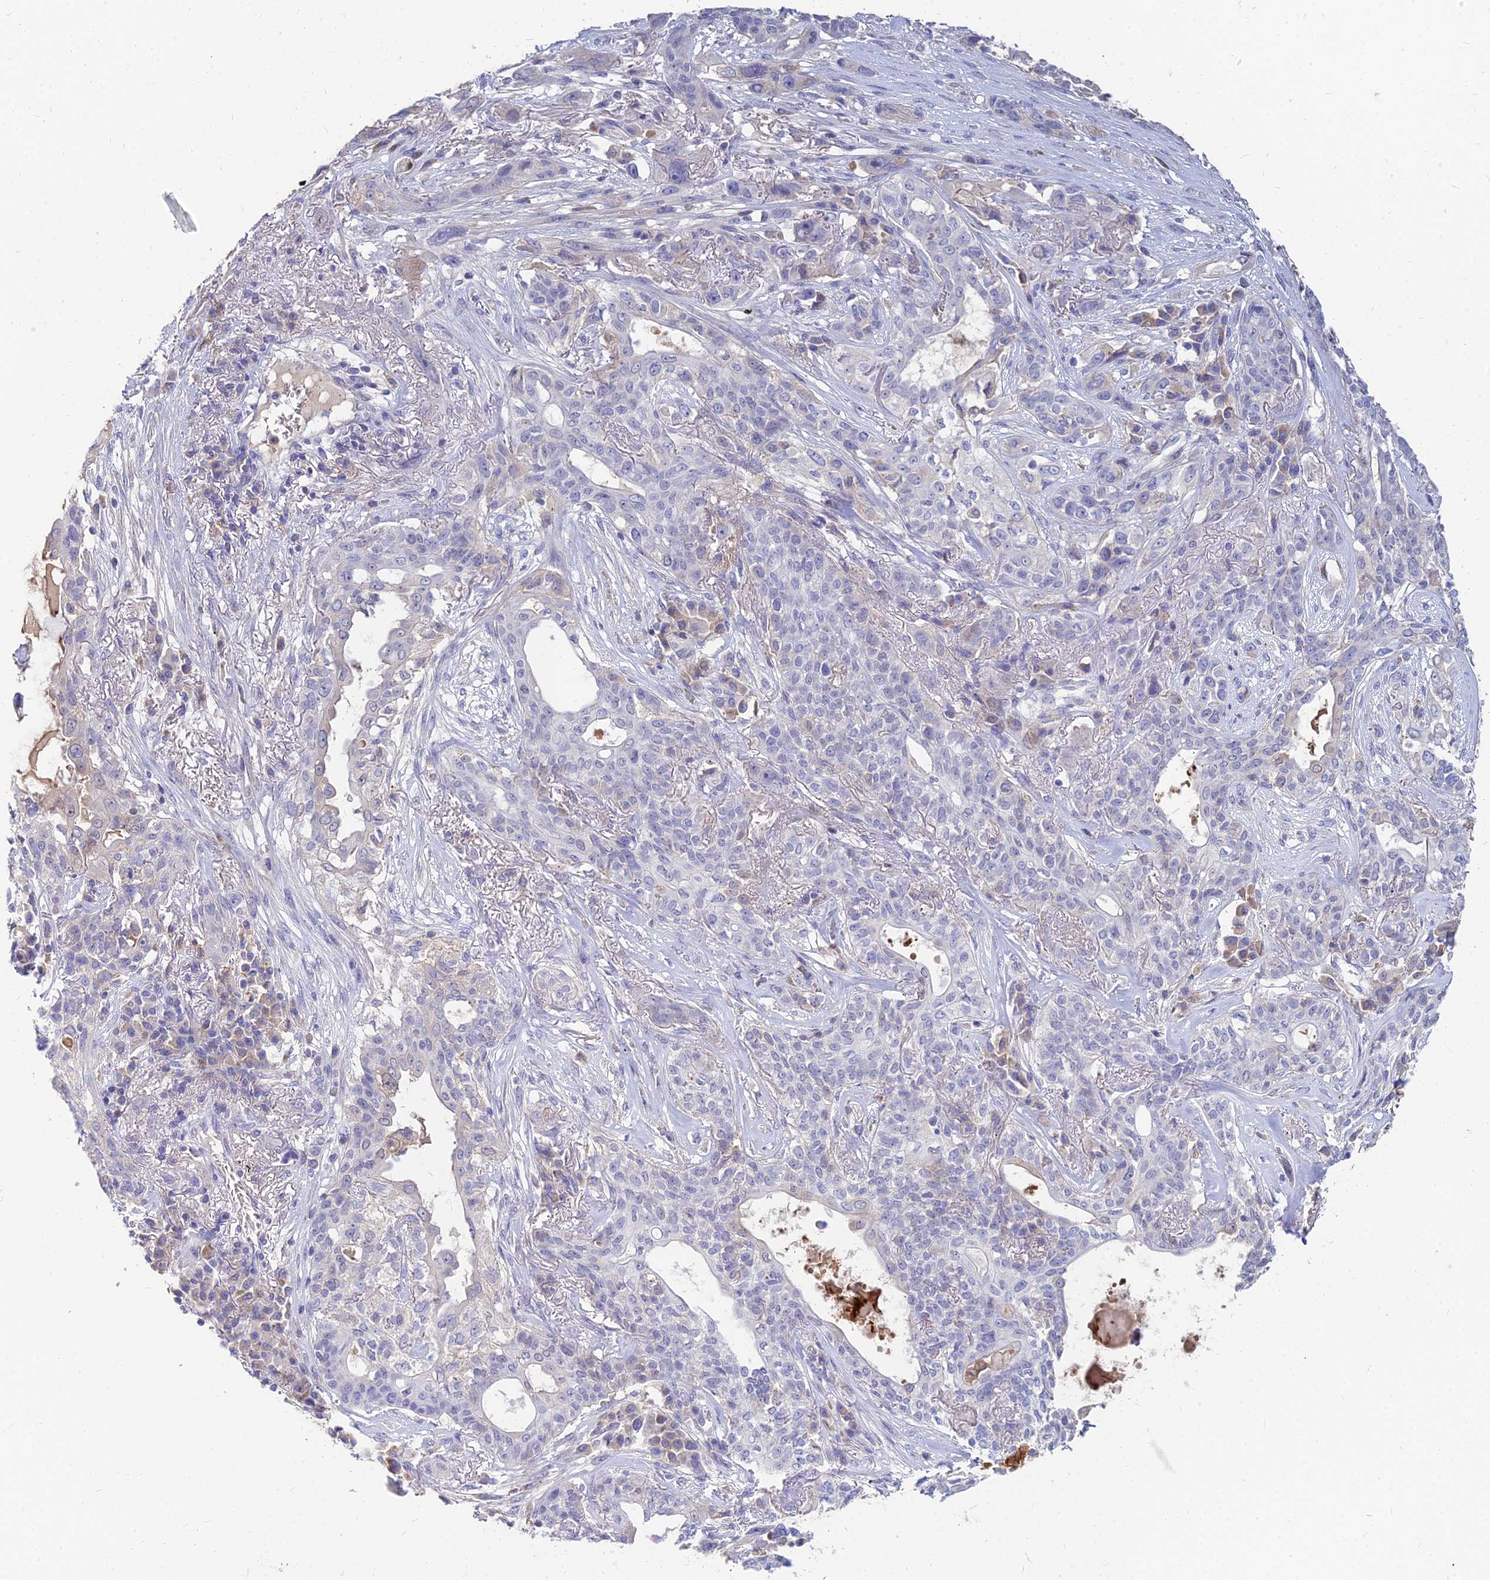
{"staining": {"intensity": "negative", "quantity": "none", "location": "none"}, "tissue": "lung cancer", "cell_type": "Tumor cells", "image_type": "cancer", "snomed": [{"axis": "morphology", "description": "Squamous cell carcinoma, NOS"}, {"axis": "topography", "description": "Lung"}], "caption": "IHC of lung cancer exhibits no expression in tumor cells.", "gene": "GOLGA6D", "patient": {"sex": "female", "age": 70}}